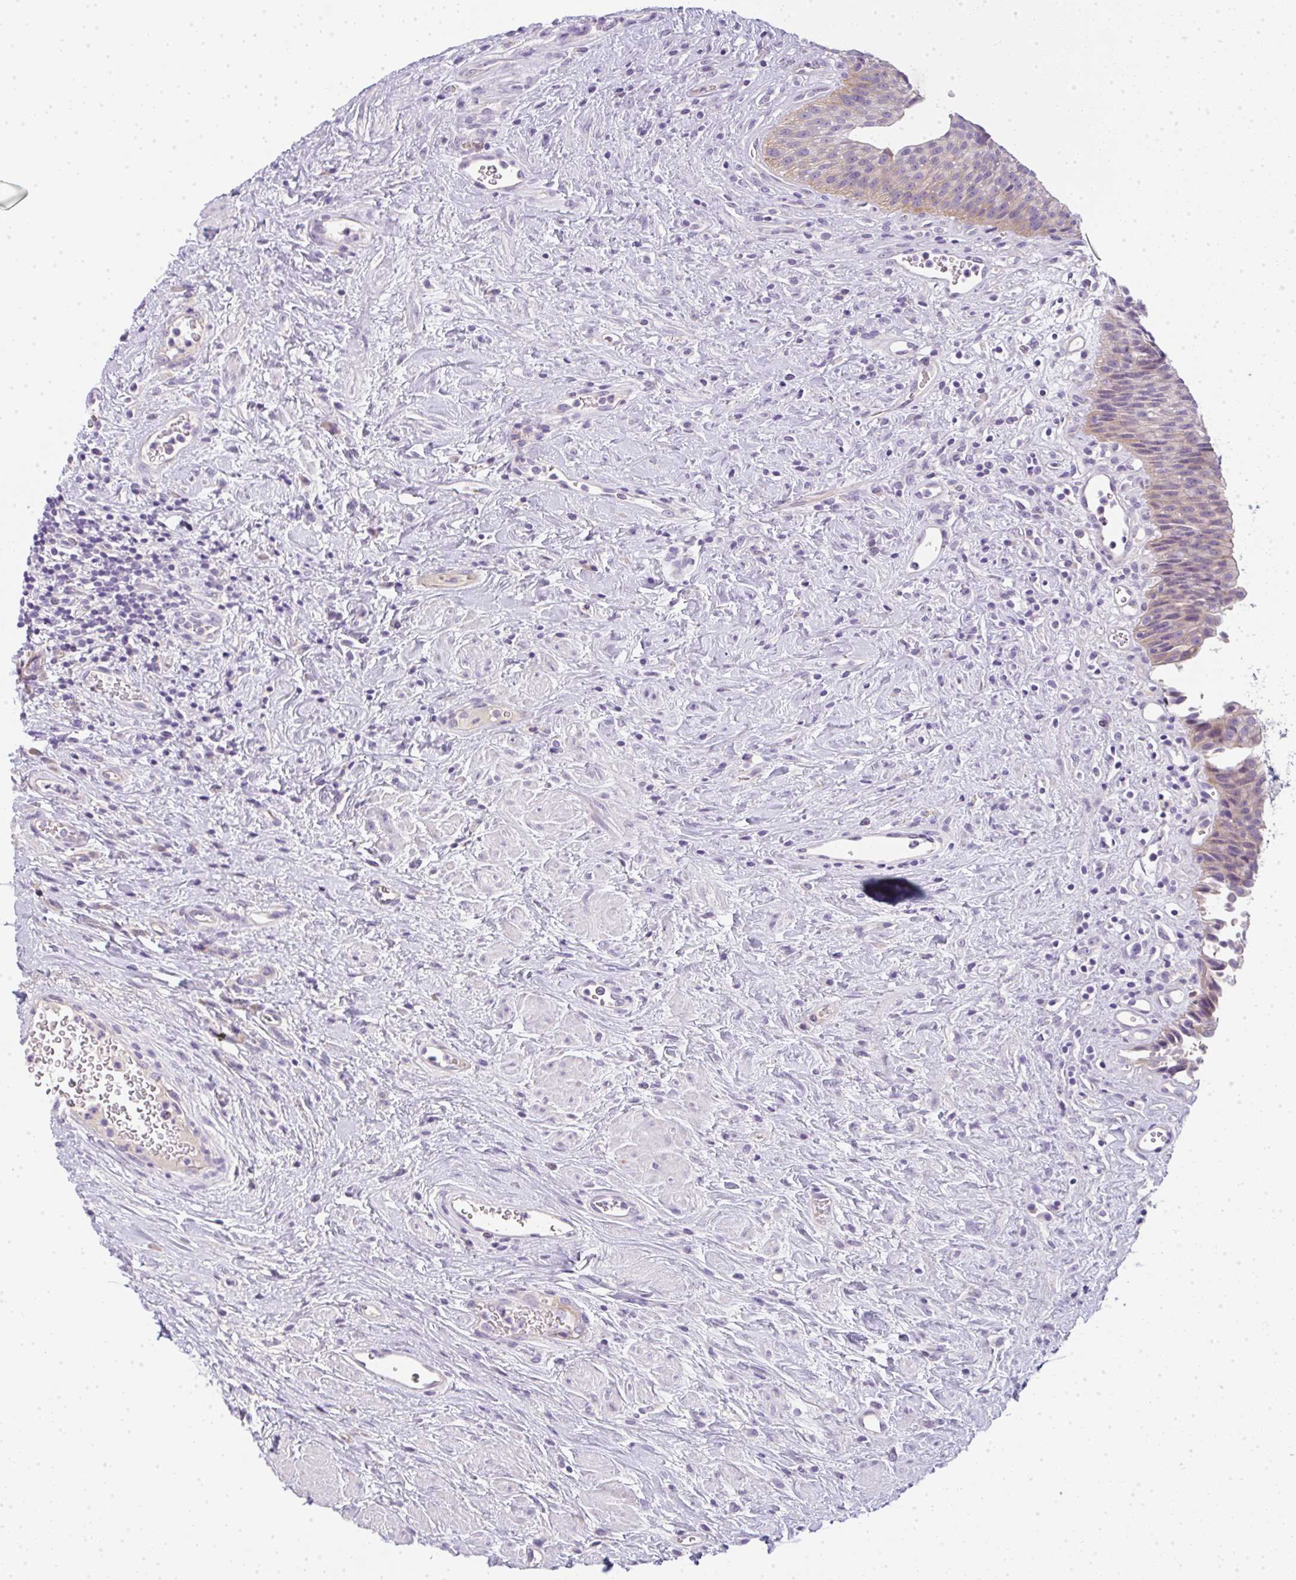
{"staining": {"intensity": "weak", "quantity": "25%-75%", "location": "cytoplasmic/membranous"}, "tissue": "urinary bladder", "cell_type": "Urothelial cells", "image_type": "normal", "snomed": [{"axis": "morphology", "description": "Normal tissue, NOS"}, {"axis": "topography", "description": "Urinary bladder"}], "caption": "The photomicrograph displays a brown stain indicating the presence of a protein in the cytoplasmic/membranous of urothelial cells in urinary bladder.", "gene": "LPAR4", "patient": {"sex": "female", "age": 56}}